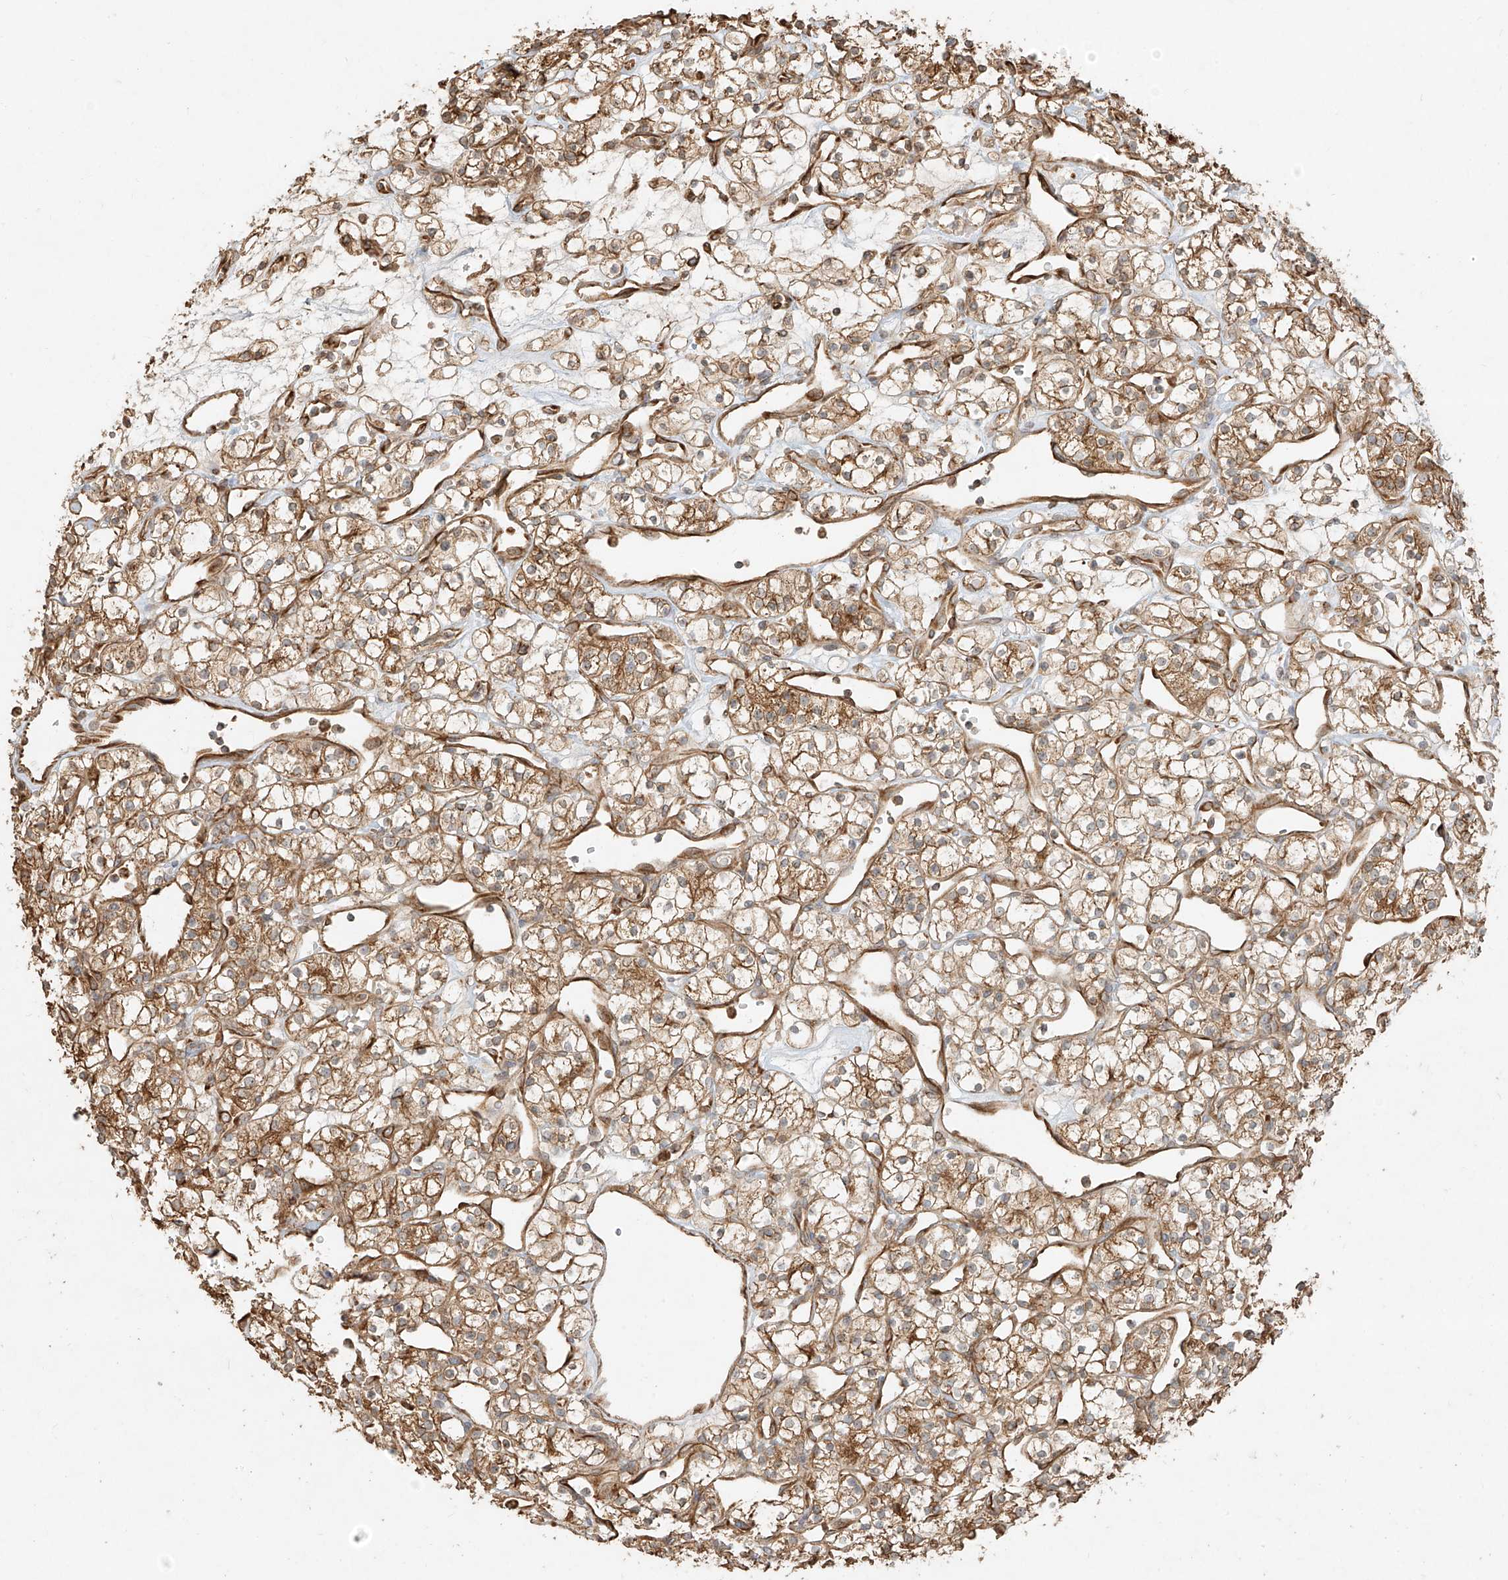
{"staining": {"intensity": "moderate", "quantity": ">75%", "location": "cytoplasmic/membranous"}, "tissue": "renal cancer", "cell_type": "Tumor cells", "image_type": "cancer", "snomed": [{"axis": "morphology", "description": "Adenocarcinoma, NOS"}, {"axis": "topography", "description": "Kidney"}], "caption": "Renal adenocarcinoma stained for a protein (brown) exhibits moderate cytoplasmic/membranous positive expression in approximately >75% of tumor cells.", "gene": "EFNB1", "patient": {"sex": "female", "age": 60}}